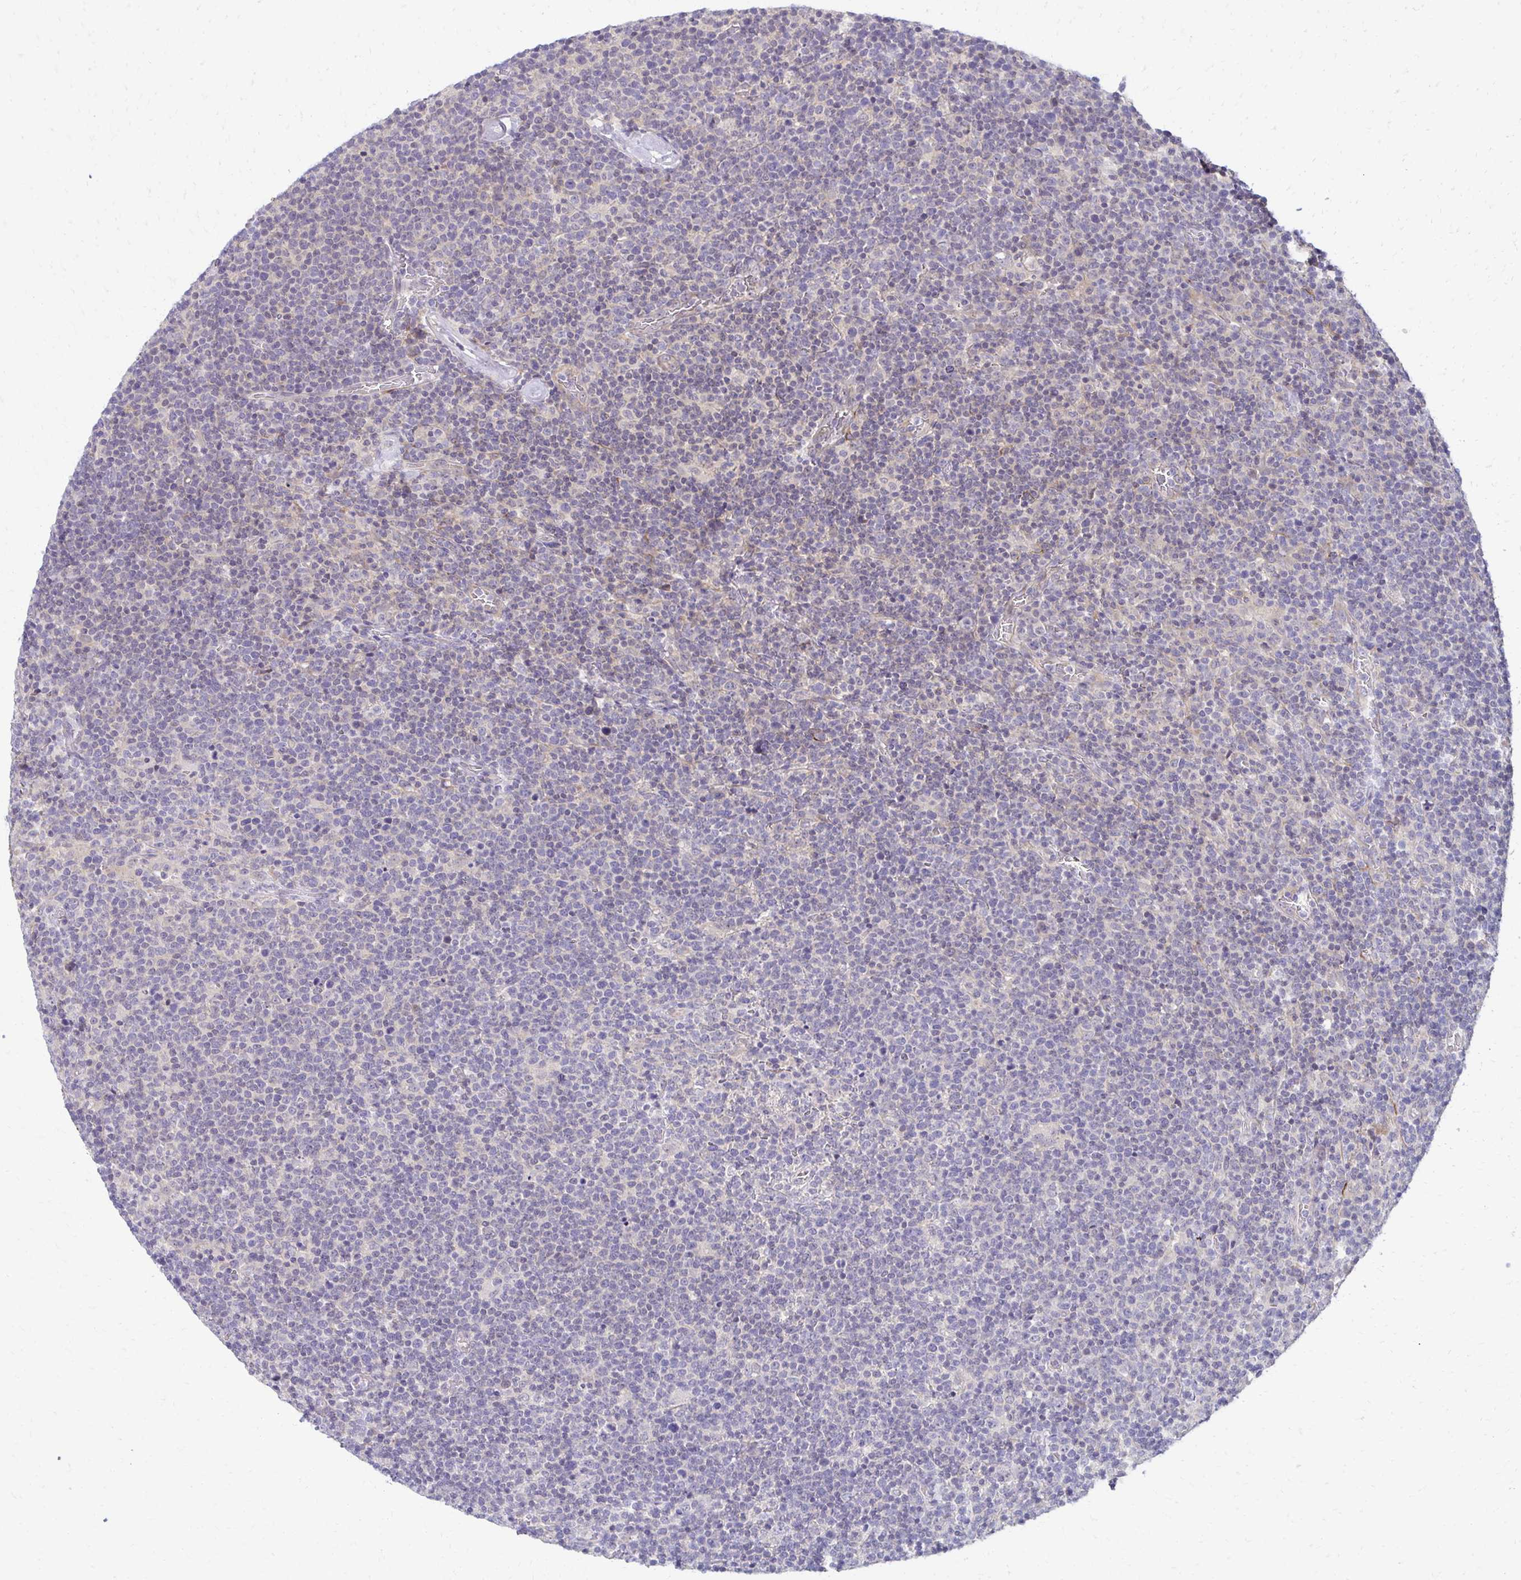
{"staining": {"intensity": "negative", "quantity": "none", "location": "none"}, "tissue": "lymphoma", "cell_type": "Tumor cells", "image_type": "cancer", "snomed": [{"axis": "morphology", "description": "Malignant lymphoma, non-Hodgkin's type, High grade"}, {"axis": "topography", "description": "Lymph node"}], "caption": "This is an immunohistochemistry (IHC) image of human lymphoma. There is no positivity in tumor cells.", "gene": "C1QTNF2", "patient": {"sex": "male", "age": 61}}